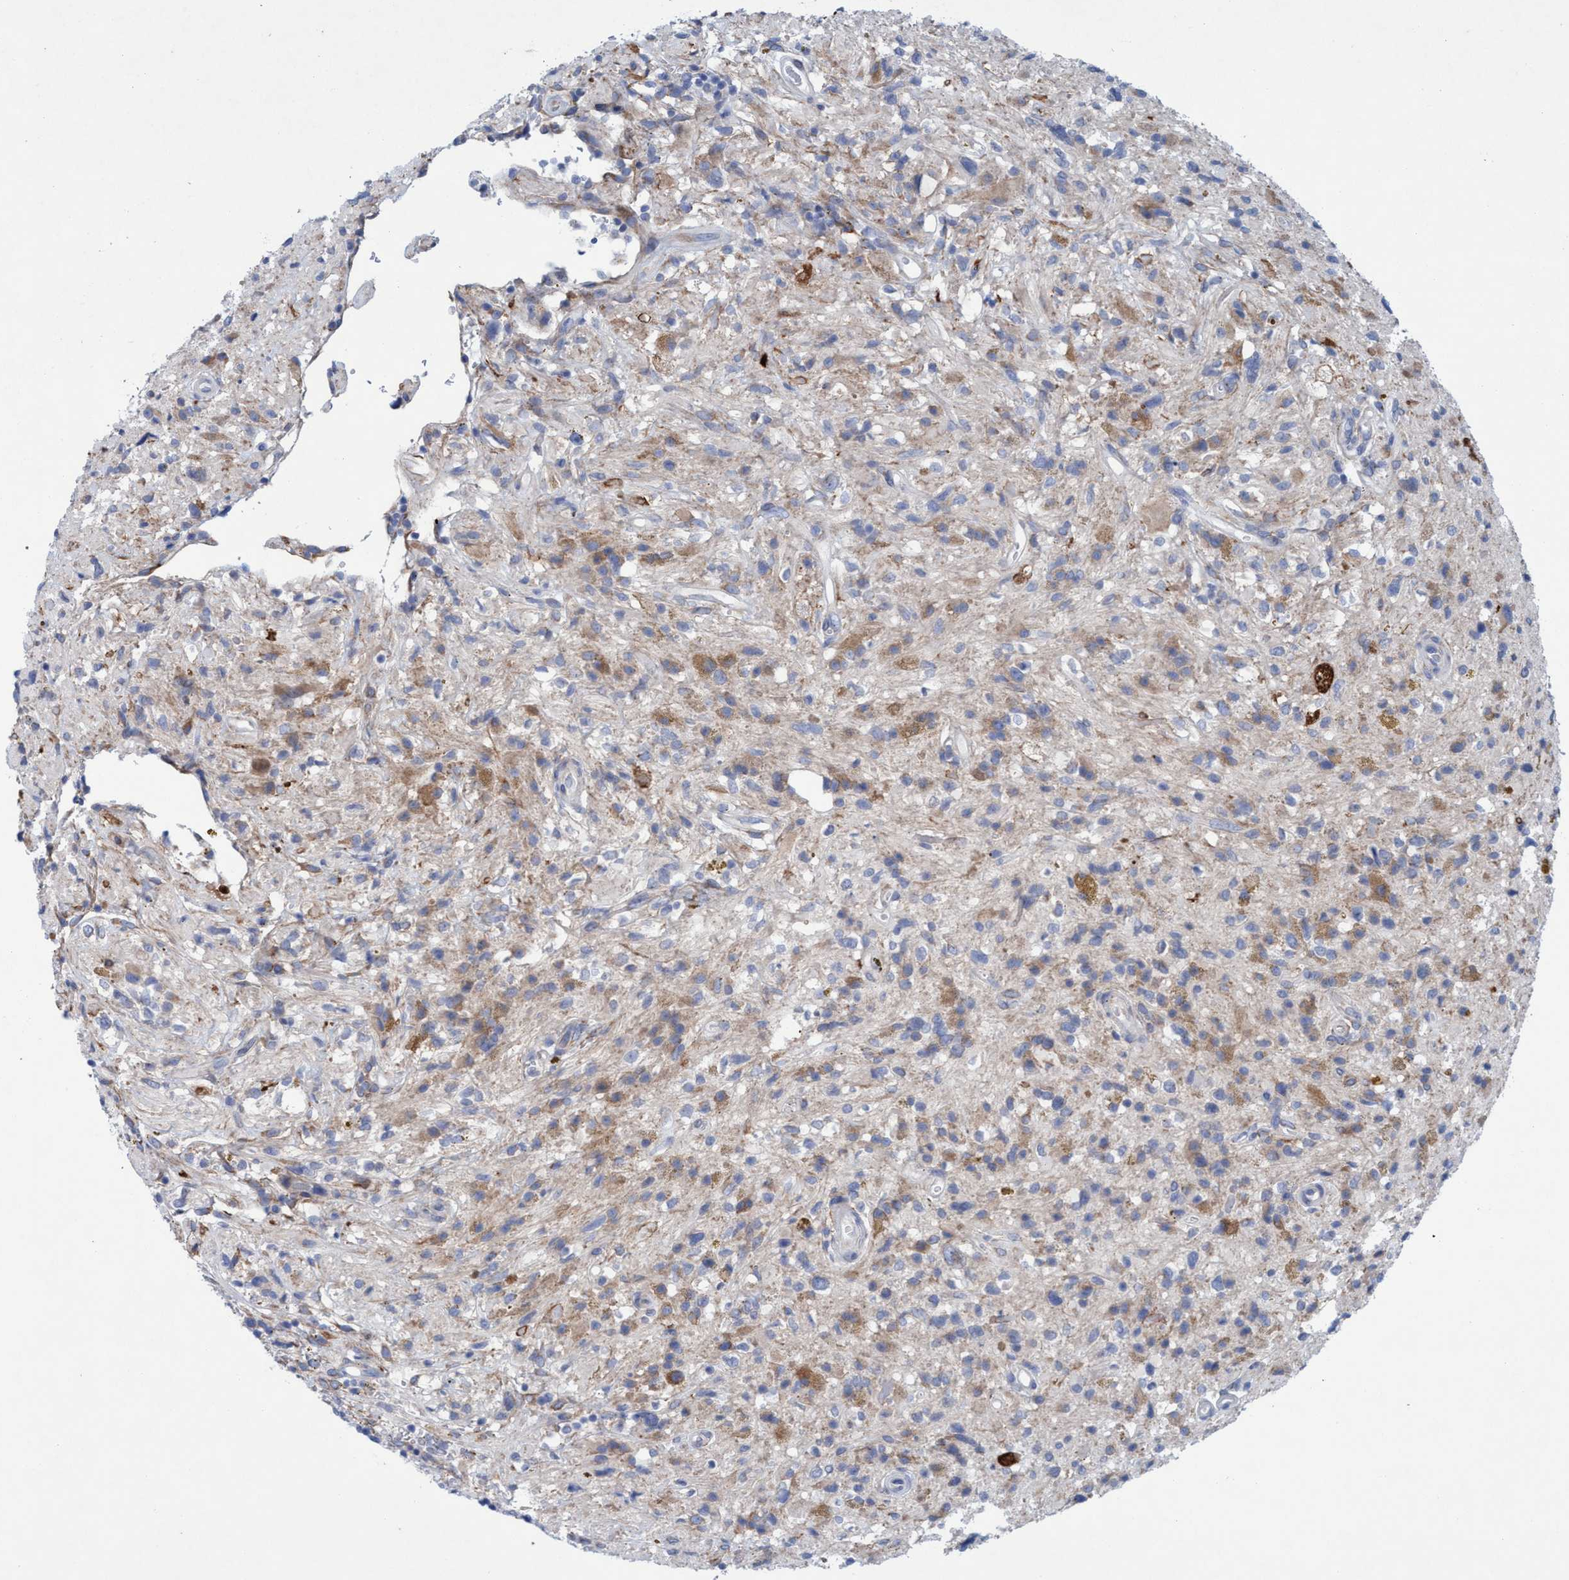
{"staining": {"intensity": "moderate", "quantity": "25%-75%", "location": "cytoplasmic/membranous"}, "tissue": "glioma", "cell_type": "Tumor cells", "image_type": "cancer", "snomed": [{"axis": "morphology", "description": "Glioma, malignant, High grade"}, {"axis": "topography", "description": "Brain"}], "caption": "Immunohistochemistry (IHC) (DAB (3,3'-diaminobenzidine)) staining of glioma demonstrates moderate cytoplasmic/membranous protein staining in about 25%-75% of tumor cells.", "gene": "RSAD1", "patient": {"sex": "male", "age": 33}}